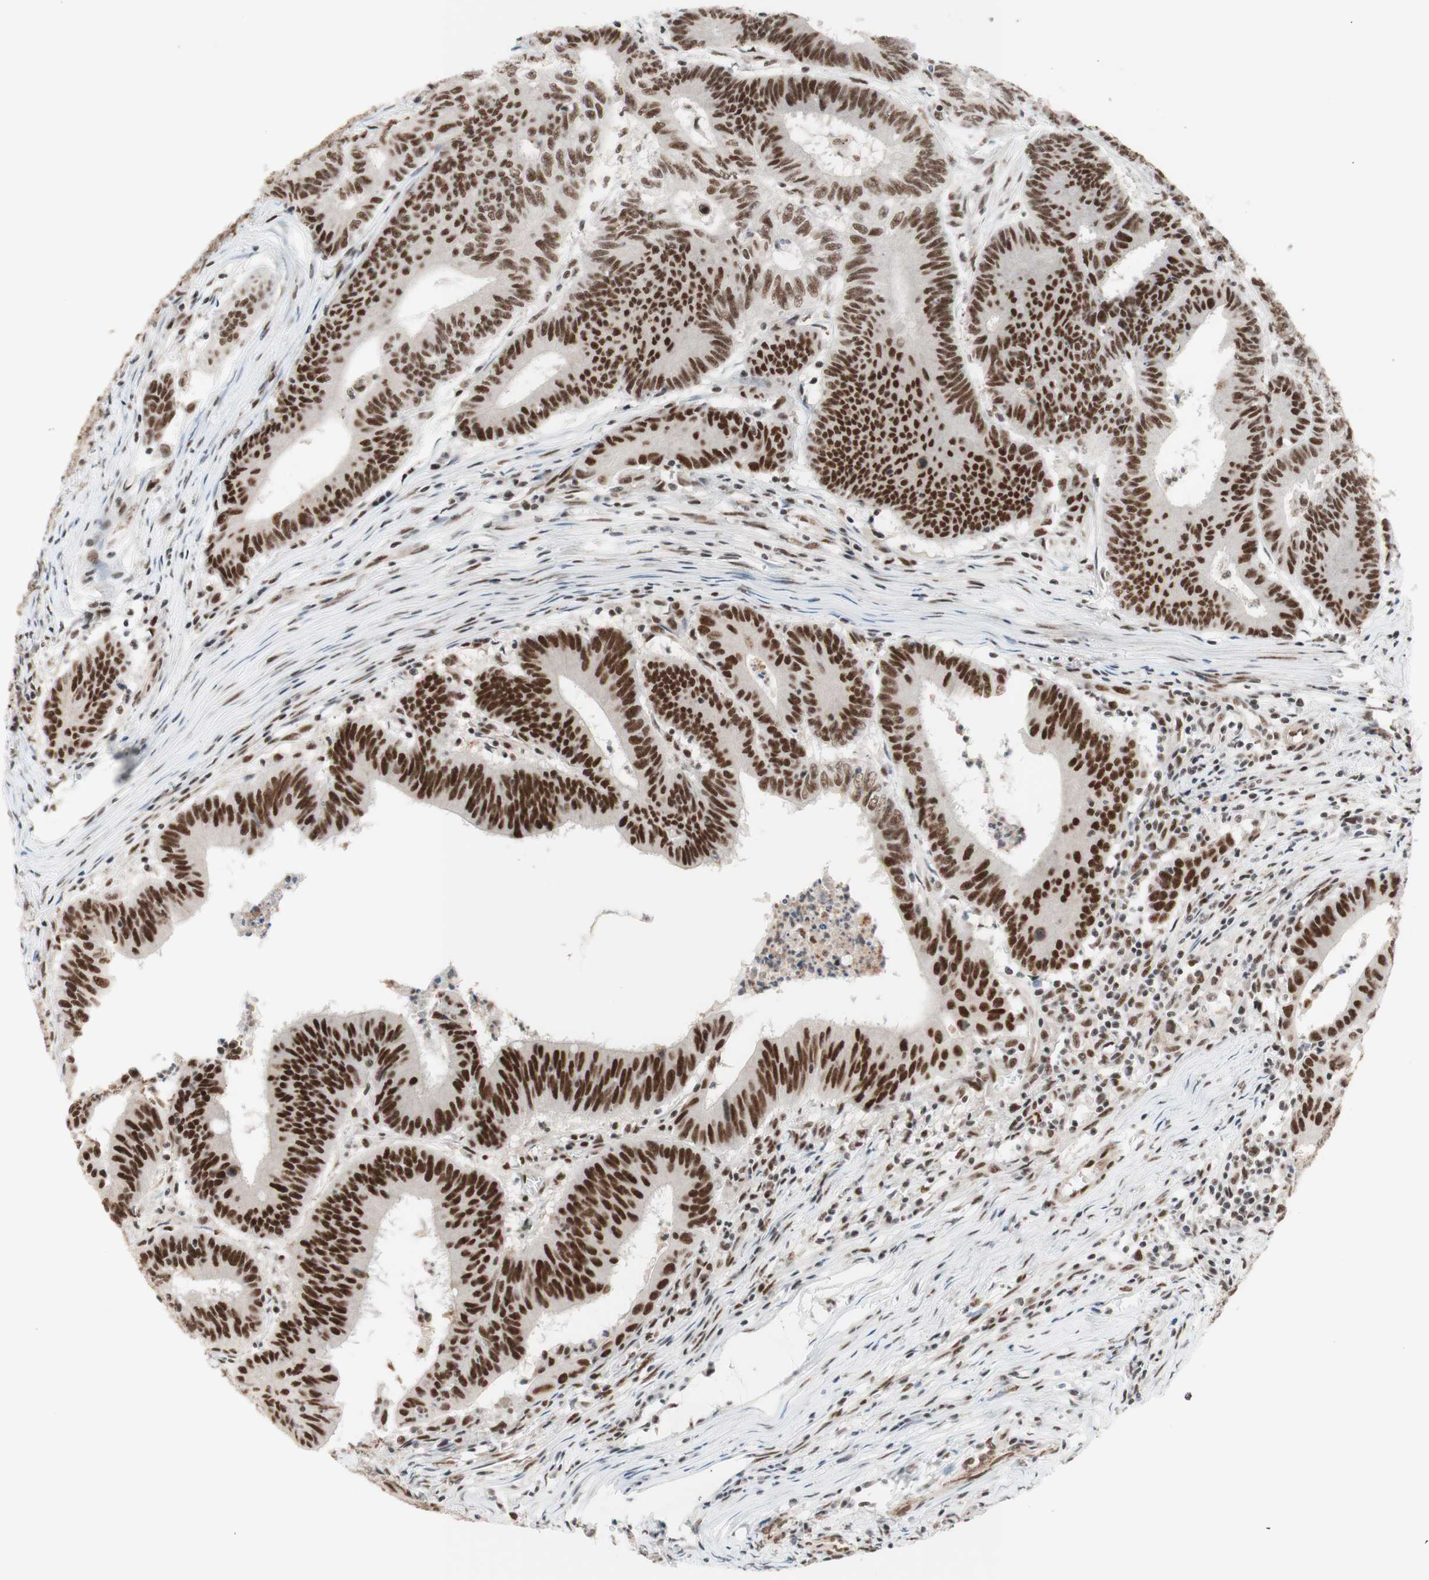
{"staining": {"intensity": "strong", "quantity": ">75%", "location": "nuclear"}, "tissue": "colorectal cancer", "cell_type": "Tumor cells", "image_type": "cancer", "snomed": [{"axis": "morphology", "description": "Adenocarcinoma, NOS"}, {"axis": "topography", "description": "Colon"}], "caption": "A high amount of strong nuclear positivity is identified in about >75% of tumor cells in colorectal cancer (adenocarcinoma) tissue. (DAB (3,3'-diaminobenzidine) IHC, brown staining for protein, blue staining for nuclei).", "gene": "PRPF19", "patient": {"sex": "male", "age": 45}}